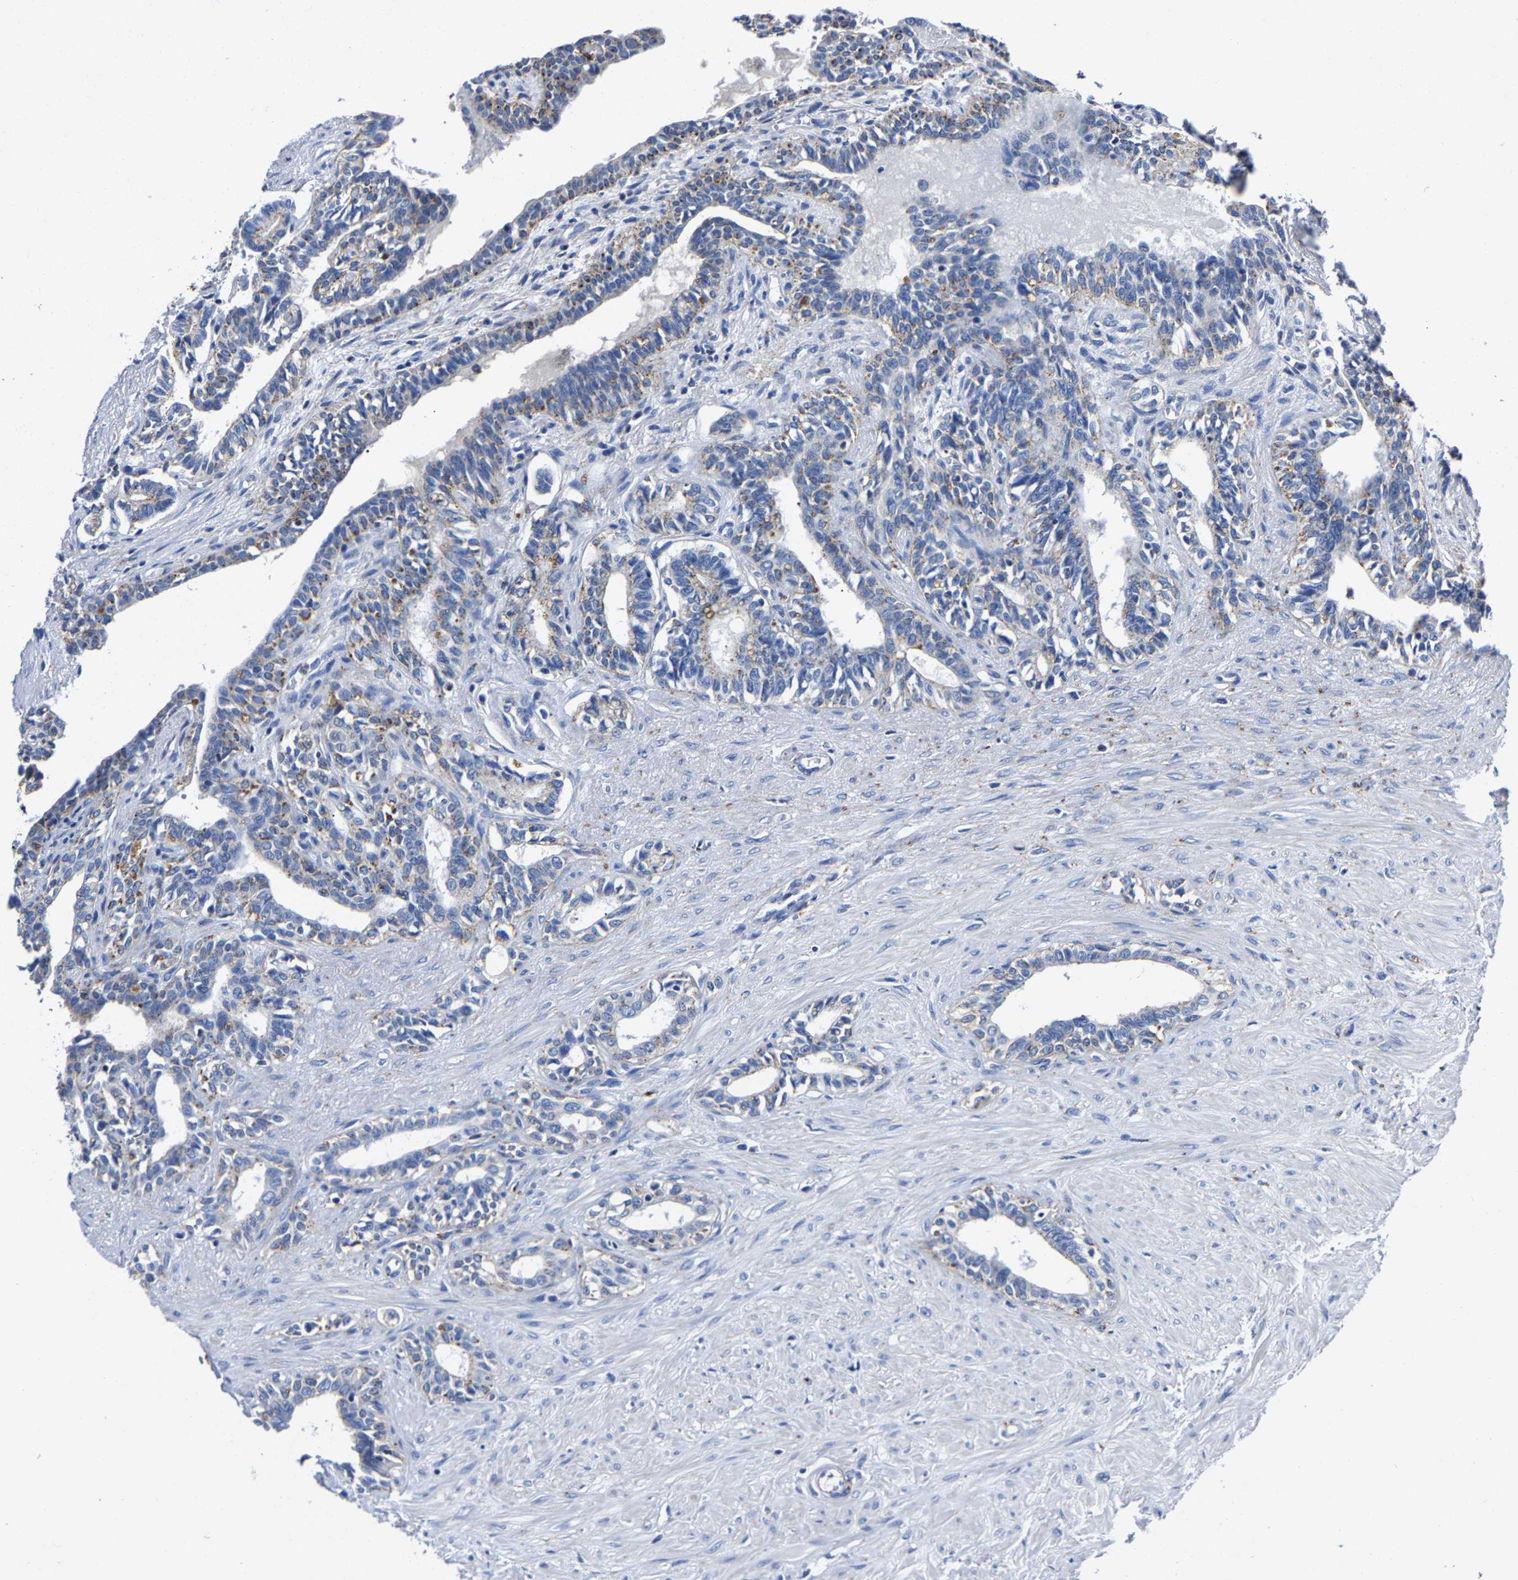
{"staining": {"intensity": "moderate", "quantity": "25%-75%", "location": "cytoplasmic/membranous"}, "tissue": "seminal vesicle", "cell_type": "Glandular cells", "image_type": "normal", "snomed": [{"axis": "morphology", "description": "Normal tissue, NOS"}, {"axis": "morphology", "description": "Adenocarcinoma, High grade"}, {"axis": "topography", "description": "Prostate"}, {"axis": "topography", "description": "Seminal veicle"}], "caption": "A histopathology image showing moderate cytoplasmic/membranous expression in approximately 25%-75% of glandular cells in normal seminal vesicle, as visualized by brown immunohistochemical staining.", "gene": "LAMTOR4", "patient": {"sex": "male", "age": 55}}